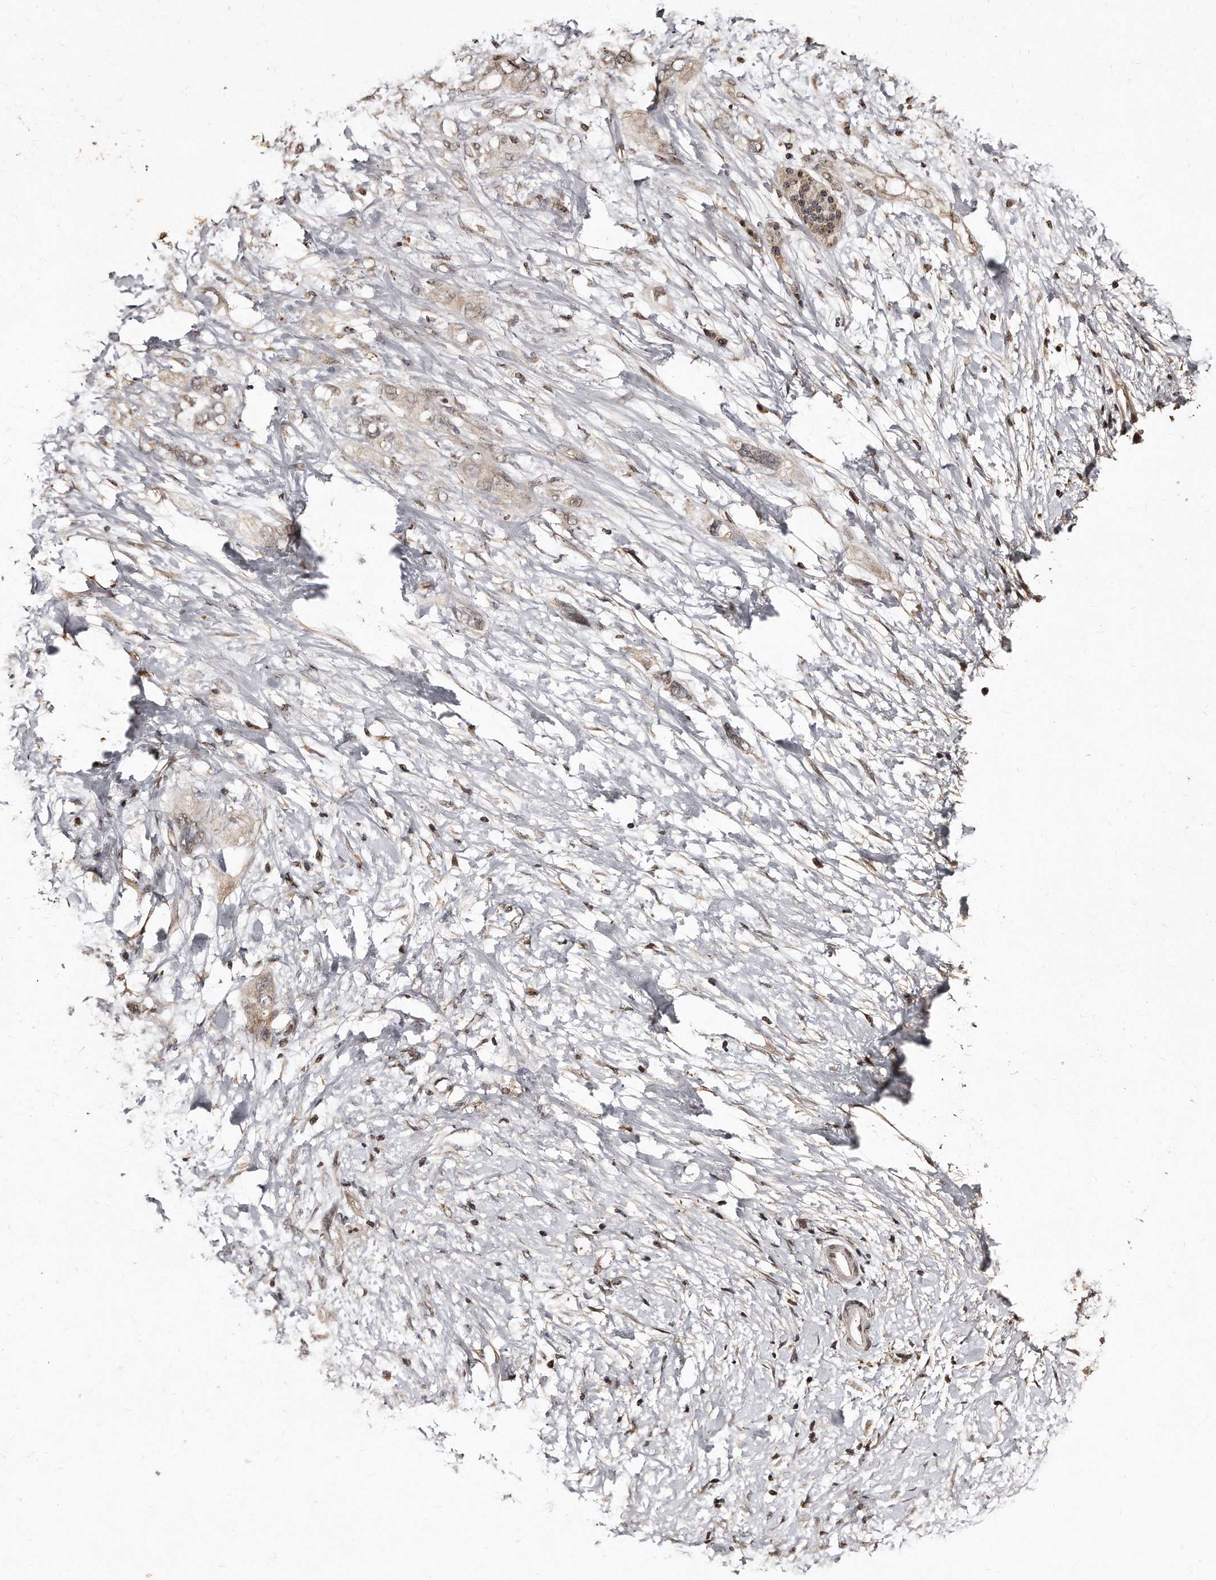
{"staining": {"intensity": "weak", "quantity": ">75%", "location": "cytoplasmic/membranous,nuclear"}, "tissue": "pancreatic cancer", "cell_type": "Tumor cells", "image_type": "cancer", "snomed": [{"axis": "morphology", "description": "Adenocarcinoma, NOS"}, {"axis": "topography", "description": "Pancreas"}], "caption": "Approximately >75% of tumor cells in human pancreatic cancer (adenocarcinoma) display weak cytoplasmic/membranous and nuclear protein expression as visualized by brown immunohistochemical staining.", "gene": "TSHR", "patient": {"sex": "female", "age": 56}}